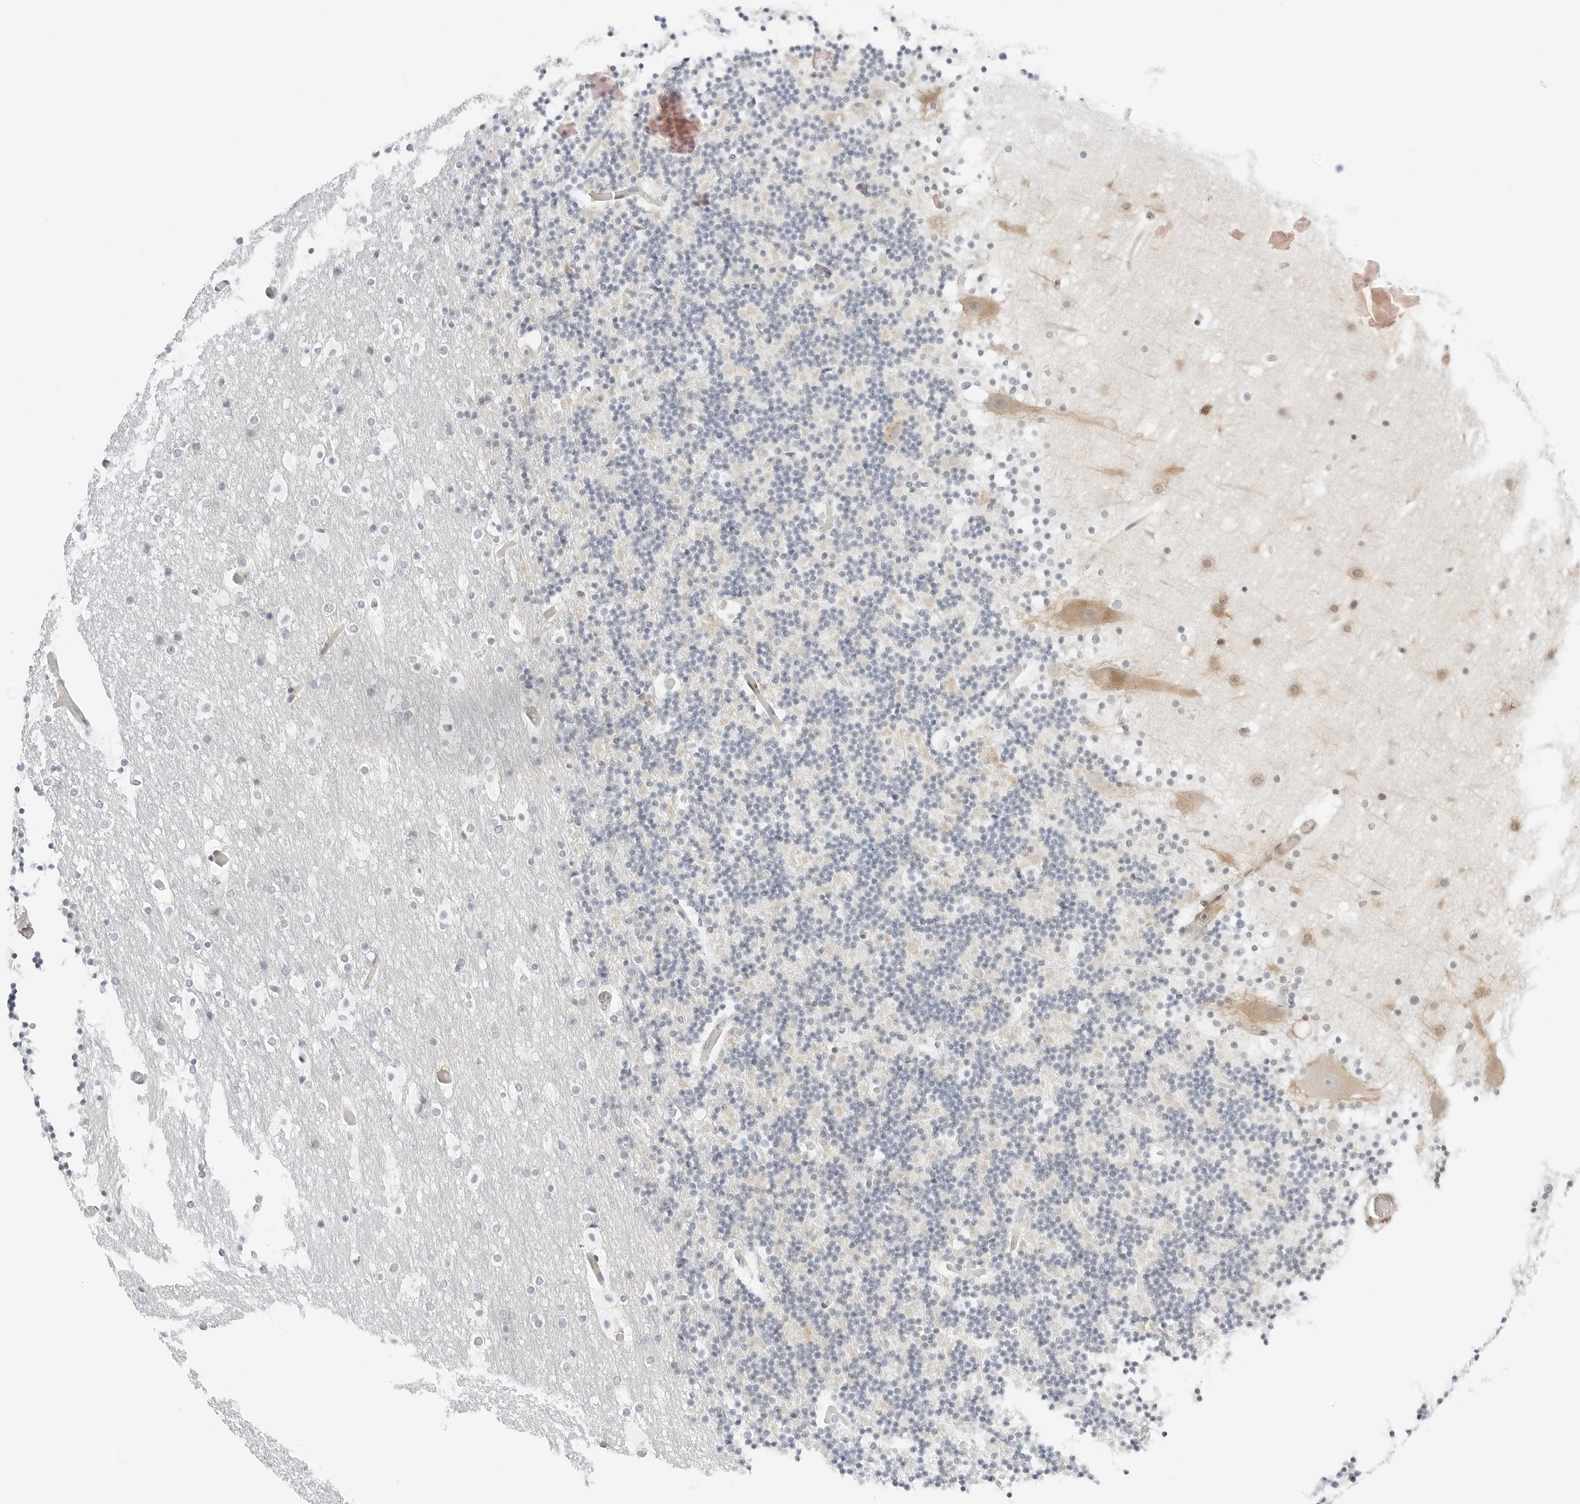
{"staining": {"intensity": "negative", "quantity": "none", "location": "none"}, "tissue": "cerebellum", "cell_type": "Cells in granular layer", "image_type": "normal", "snomed": [{"axis": "morphology", "description": "Normal tissue, NOS"}, {"axis": "topography", "description": "Cerebellum"}], "caption": "IHC of unremarkable human cerebellum demonstrates no positivity in cells in granular layer.", "gene": "IQCC", "patient": {"sex": "male", "age": 57}}